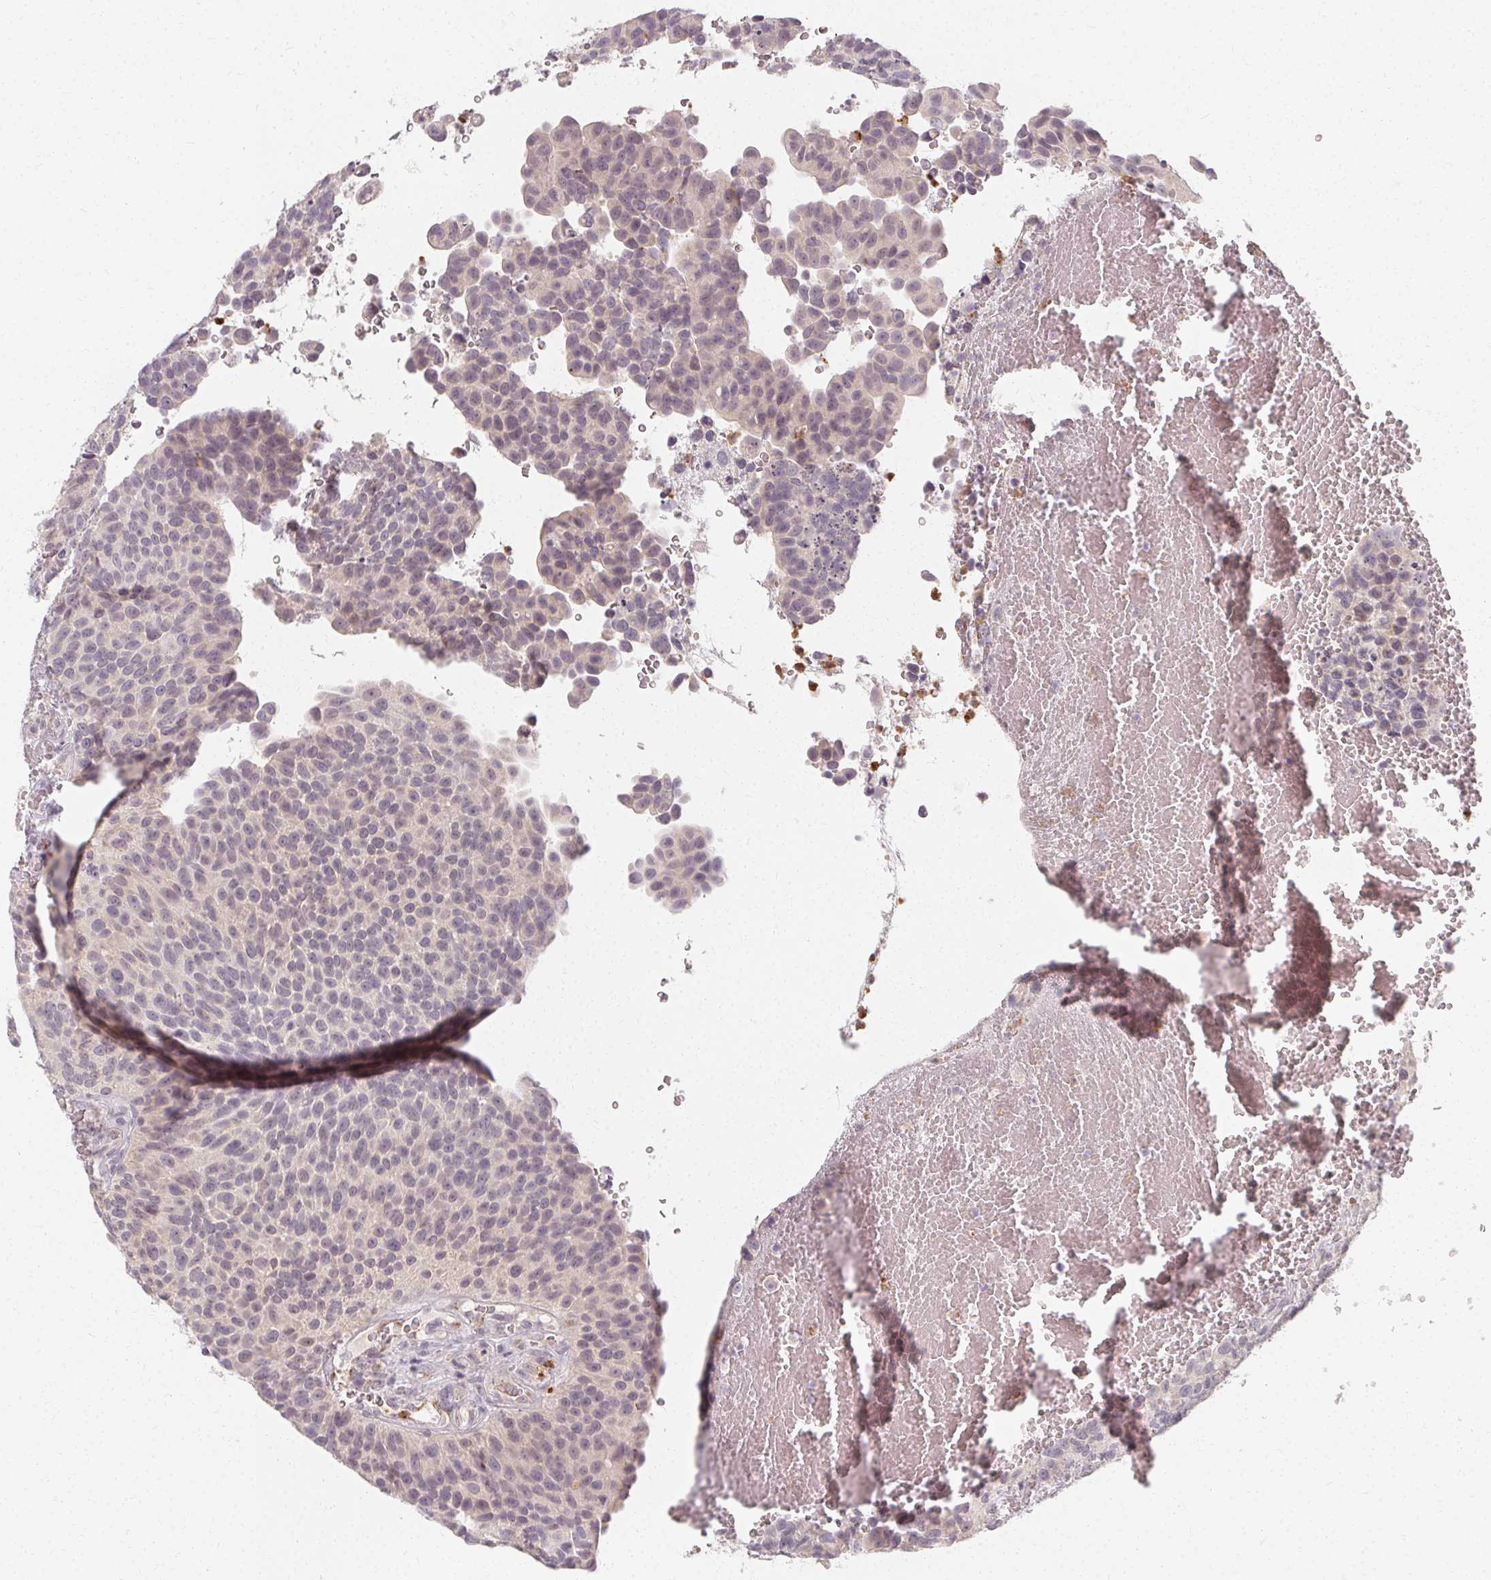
{"staining": {"intensity": "negative", "quantity": "none", "location": "none"}, "tissue": "urothelial cancer", "cell_type": "Tumor cells", "image_type": "cancer", "snomed": [{"axis": "morphology", "description": "Urothelial carcinoma, Low grade"}, {"axis": "topography", "description": "Urinary bladder"}], "caption": "IHC image of urothelial cancer stained for a protein (brown), which displays no expression in tumor cells.", "gene": "CLCNKB", "patient": {"sex": "male", "age": 76}}